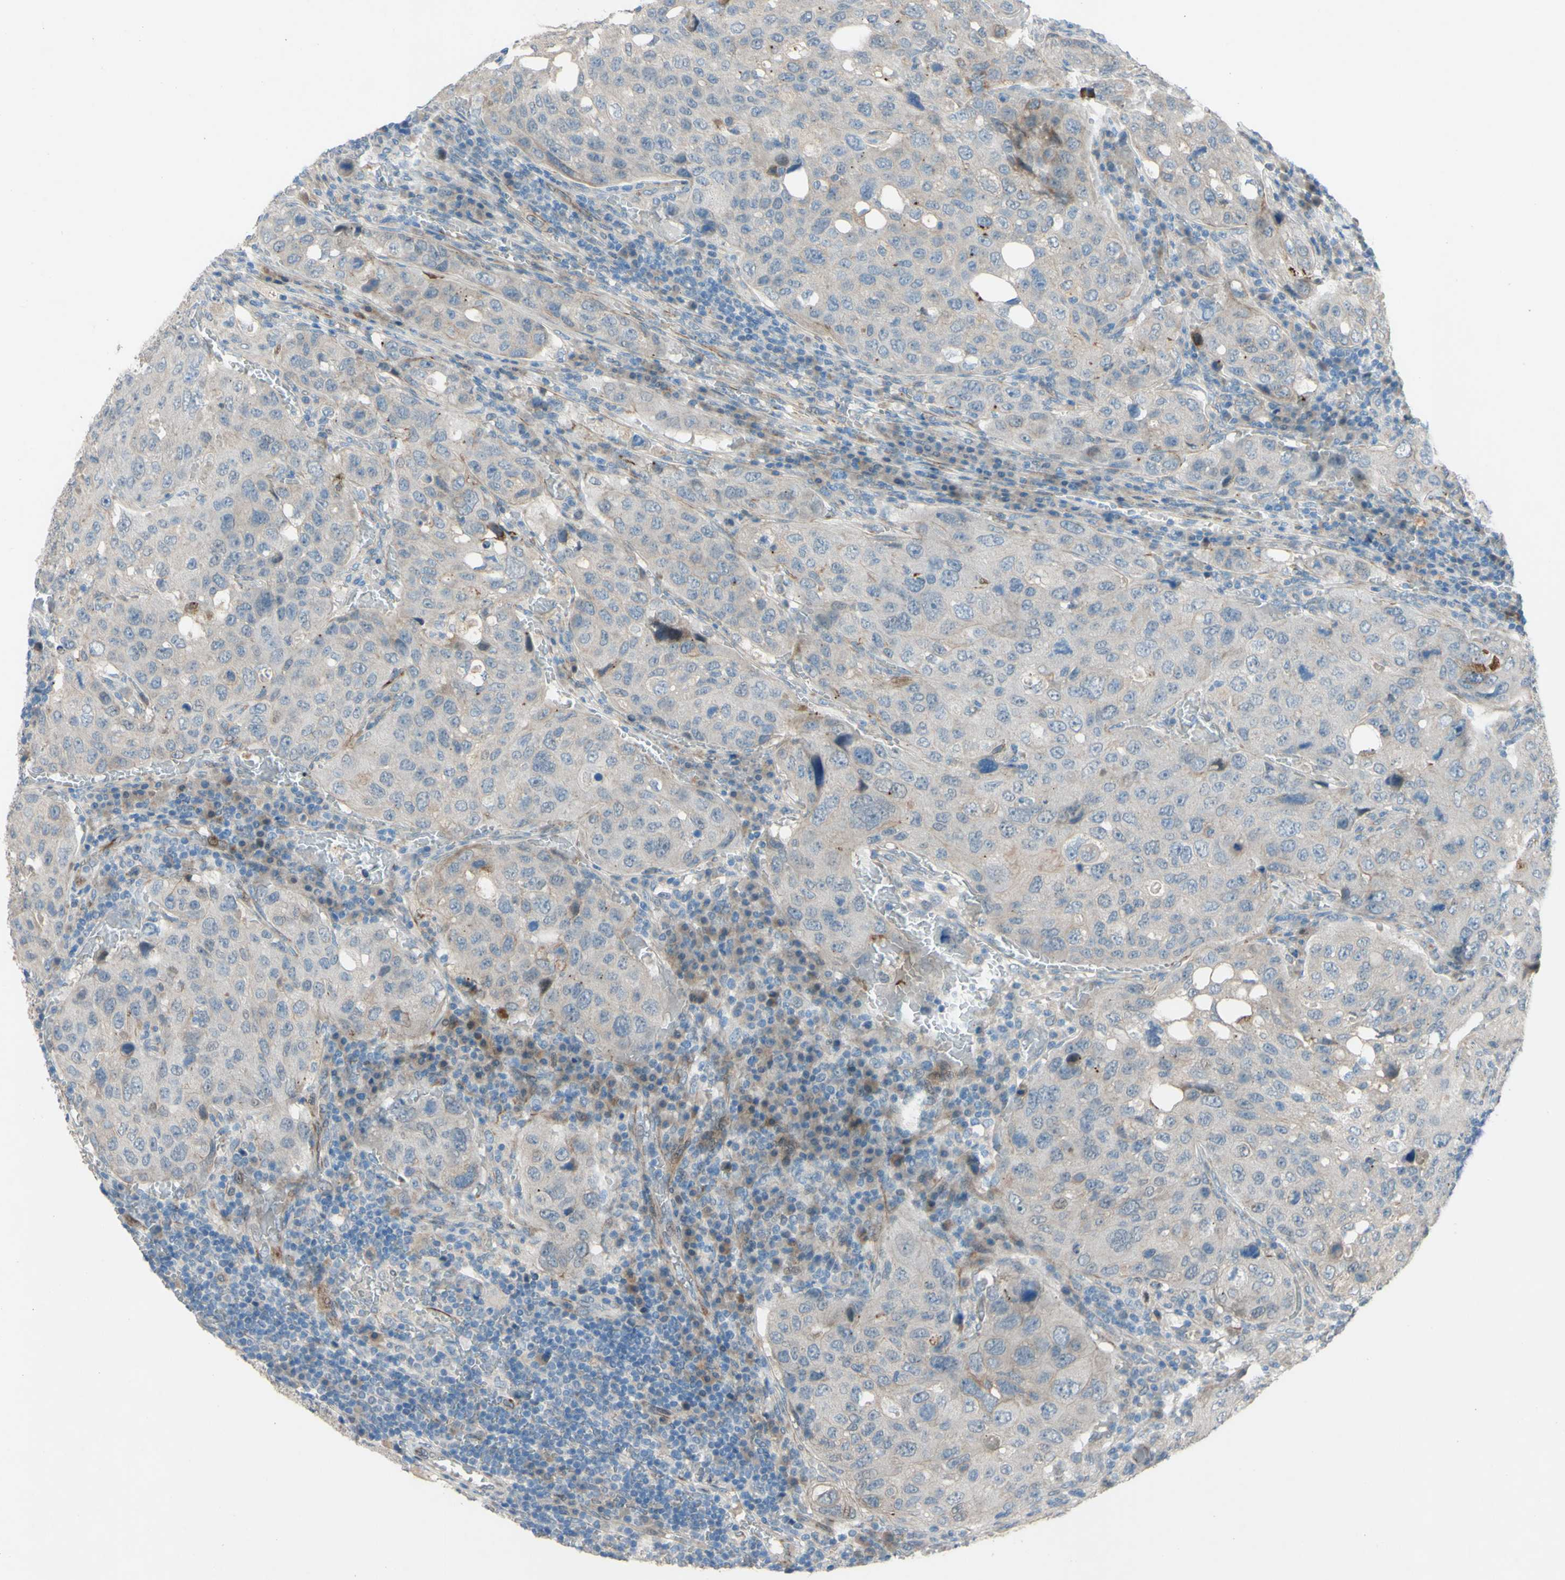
{"staining": {"intensity": "weak", "quantity": "<25%", "location": "cytoplasmic/membranous"}, "tissue": "urothelial cancer", "cell_type": "Tumor cells", "image_type": "cancer", "snomed": [{"axis": "morphology", "description": "Urothelial carcinoma, High grade"}, {"axis": "topography", "description": "Lymph node"}, {"axis": "topography", "description": "Urinary bladder"}], "caption": "Immunohistochemistry (IHC) photomicrograph of urothelial cancer stained for a protein (brown), which shows no positivity in tumor cells. Nuclei are stained in blue.", "gene": "CDCP1", "patient": {"sex": "male", "age": 51}}